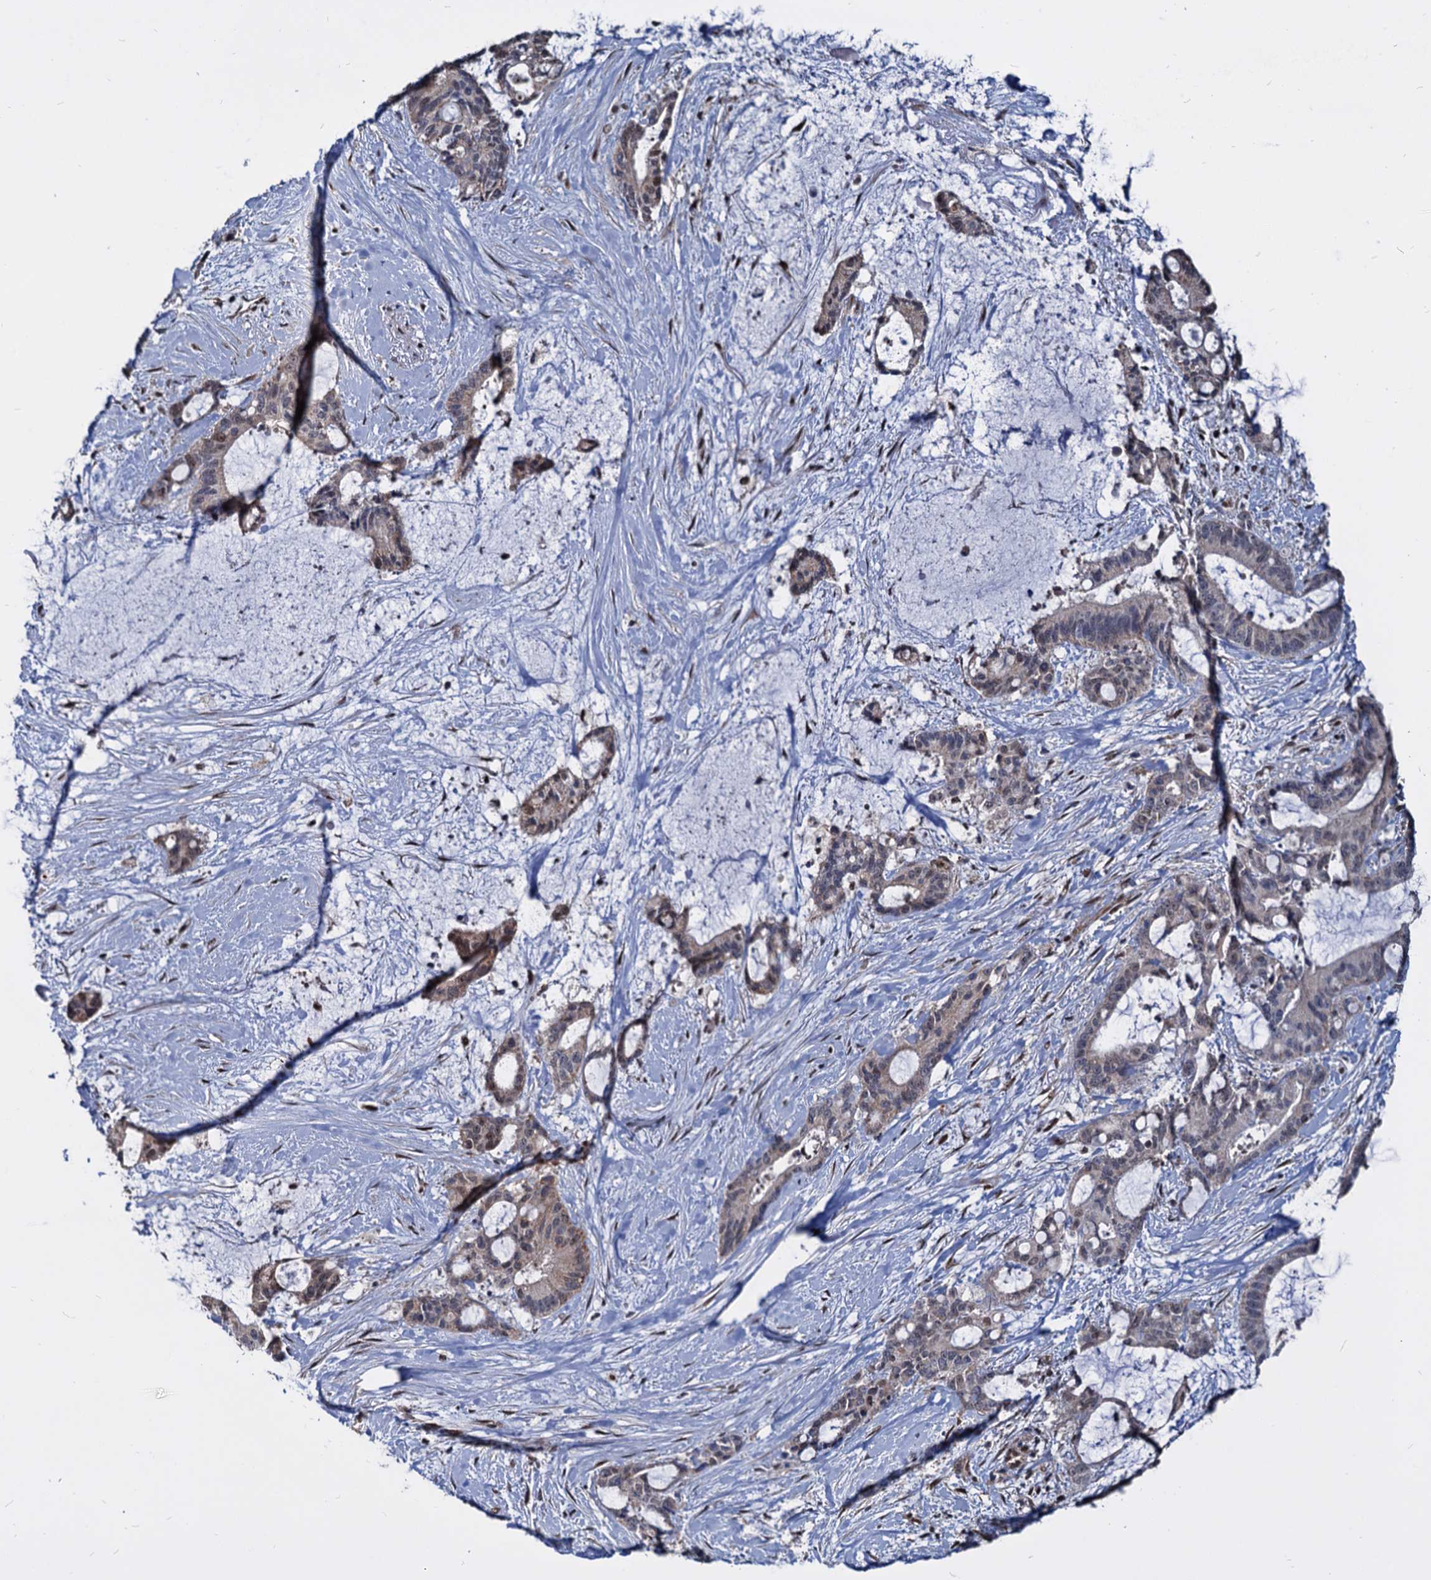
{"staining": {"intensity": "weak", "quantity": "25%-75%", "location": "nuclear"}, "tissue": "liver cancer", "cell_type": "Tumor cells", "image_type": "cancer", "snomed": [{"axis": "morphology", "description": "Normal tissue, NOS"}, {"axis": "morphology", "description": "Cholangiocarcinoma"}, {"axis": "topography", "description": "Liver"}, {"axis": "topography", "description": "Peripheral nerve tissue"}], "caption": "Approximately 25%-75% of tumor cells in liver cancer show weak nuclear protein staining as visualized by brown immunohistochemical staining.", "gene": "UBLCP1", "patient": {"sex": "female", "age": 73}}